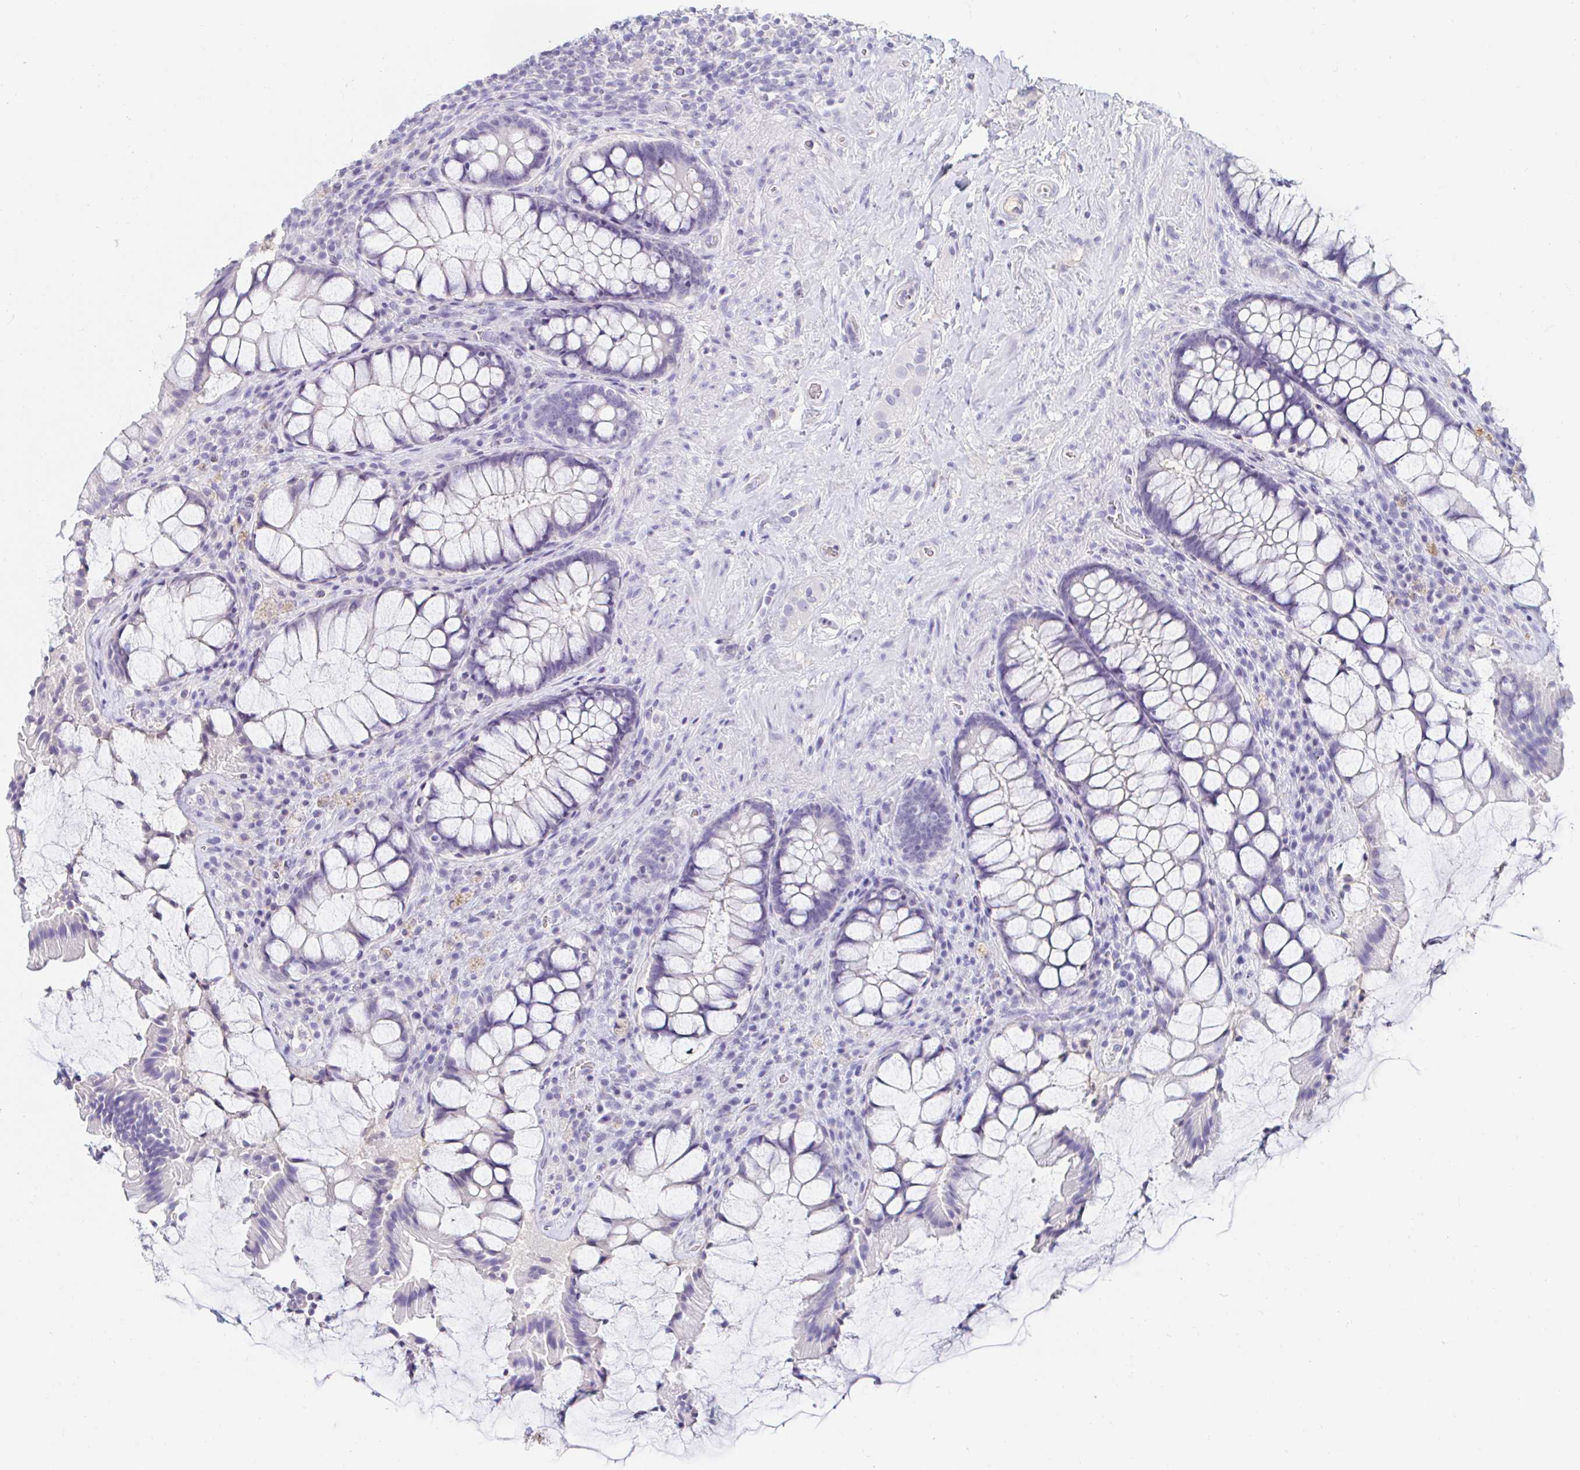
{"staining": {"intensity": "negative", "quantity": "none", "location": "none"}, "tissue": "rectum", "cell_type": "Glandular cells", "image_type": "normal", "snomed": [{"axis": "morphology", "description": "Normal tissue, NOS"}, {"axis": "topography", "description": "Rectum"}], "caption": "This is a micrograph of IHC staining of unremarkable rectum, which shows no expression in glandular cells.", "gene": "TEX44", "patient": {"sex": "female", "age": 58}}